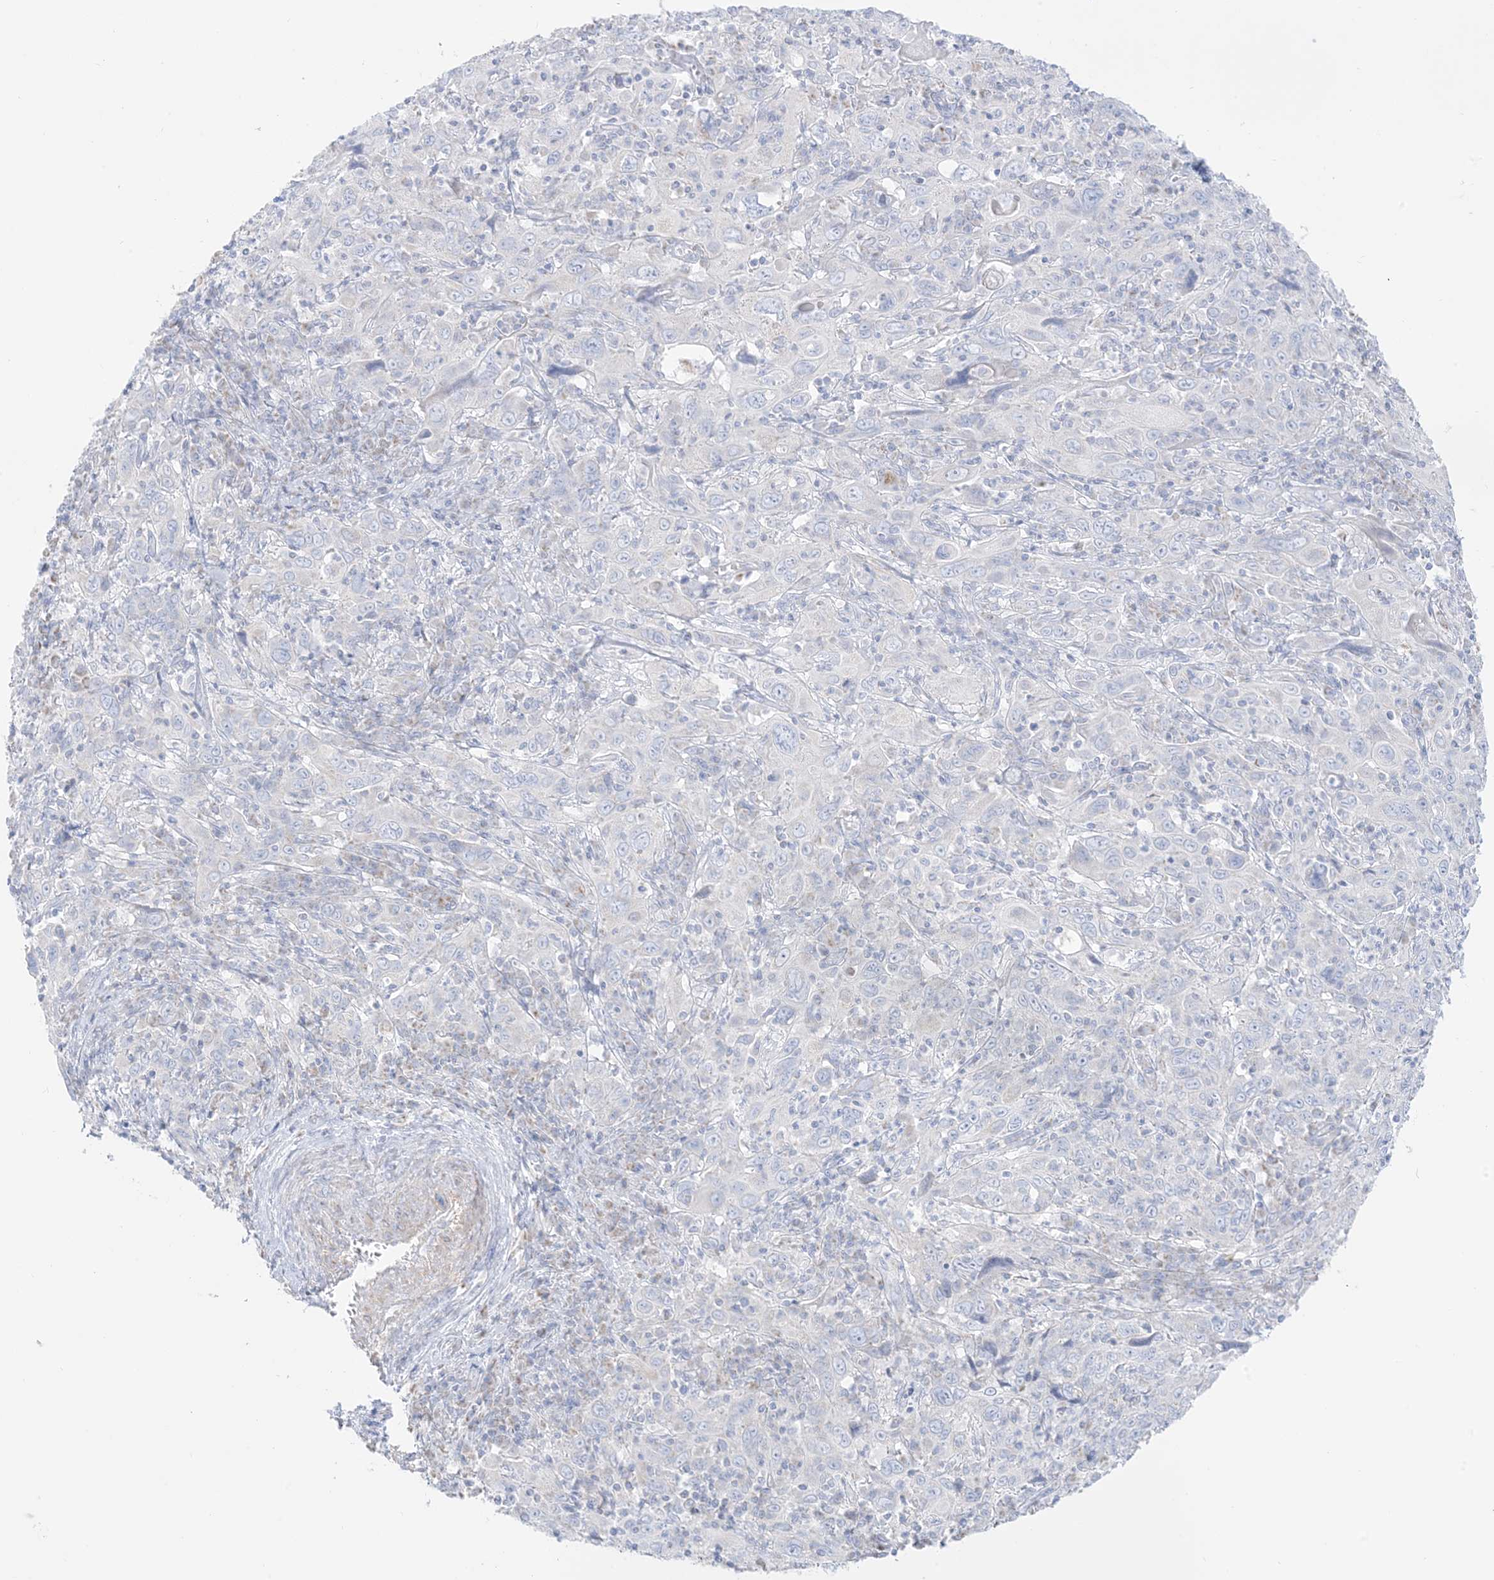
{"staining": {"intensity": "negative", "quantity": "none", "location": "none"}, "tissue": "cervical cancer", "cell_type": "Tumor cells", "image_type": "cancer", "snomed": [{"axis": "morphology", "description": "Squamous cell carcinoma, NOS"}, {"axis": "topography", "description": "Cervix"}], "caption": "Micrograph shows no protein staining in tumor cells of cervical cancer (squamous cell carcinoma) tissue.", "gene": "SLC26A3", "patient": {"sex": "female", "age": 46}}